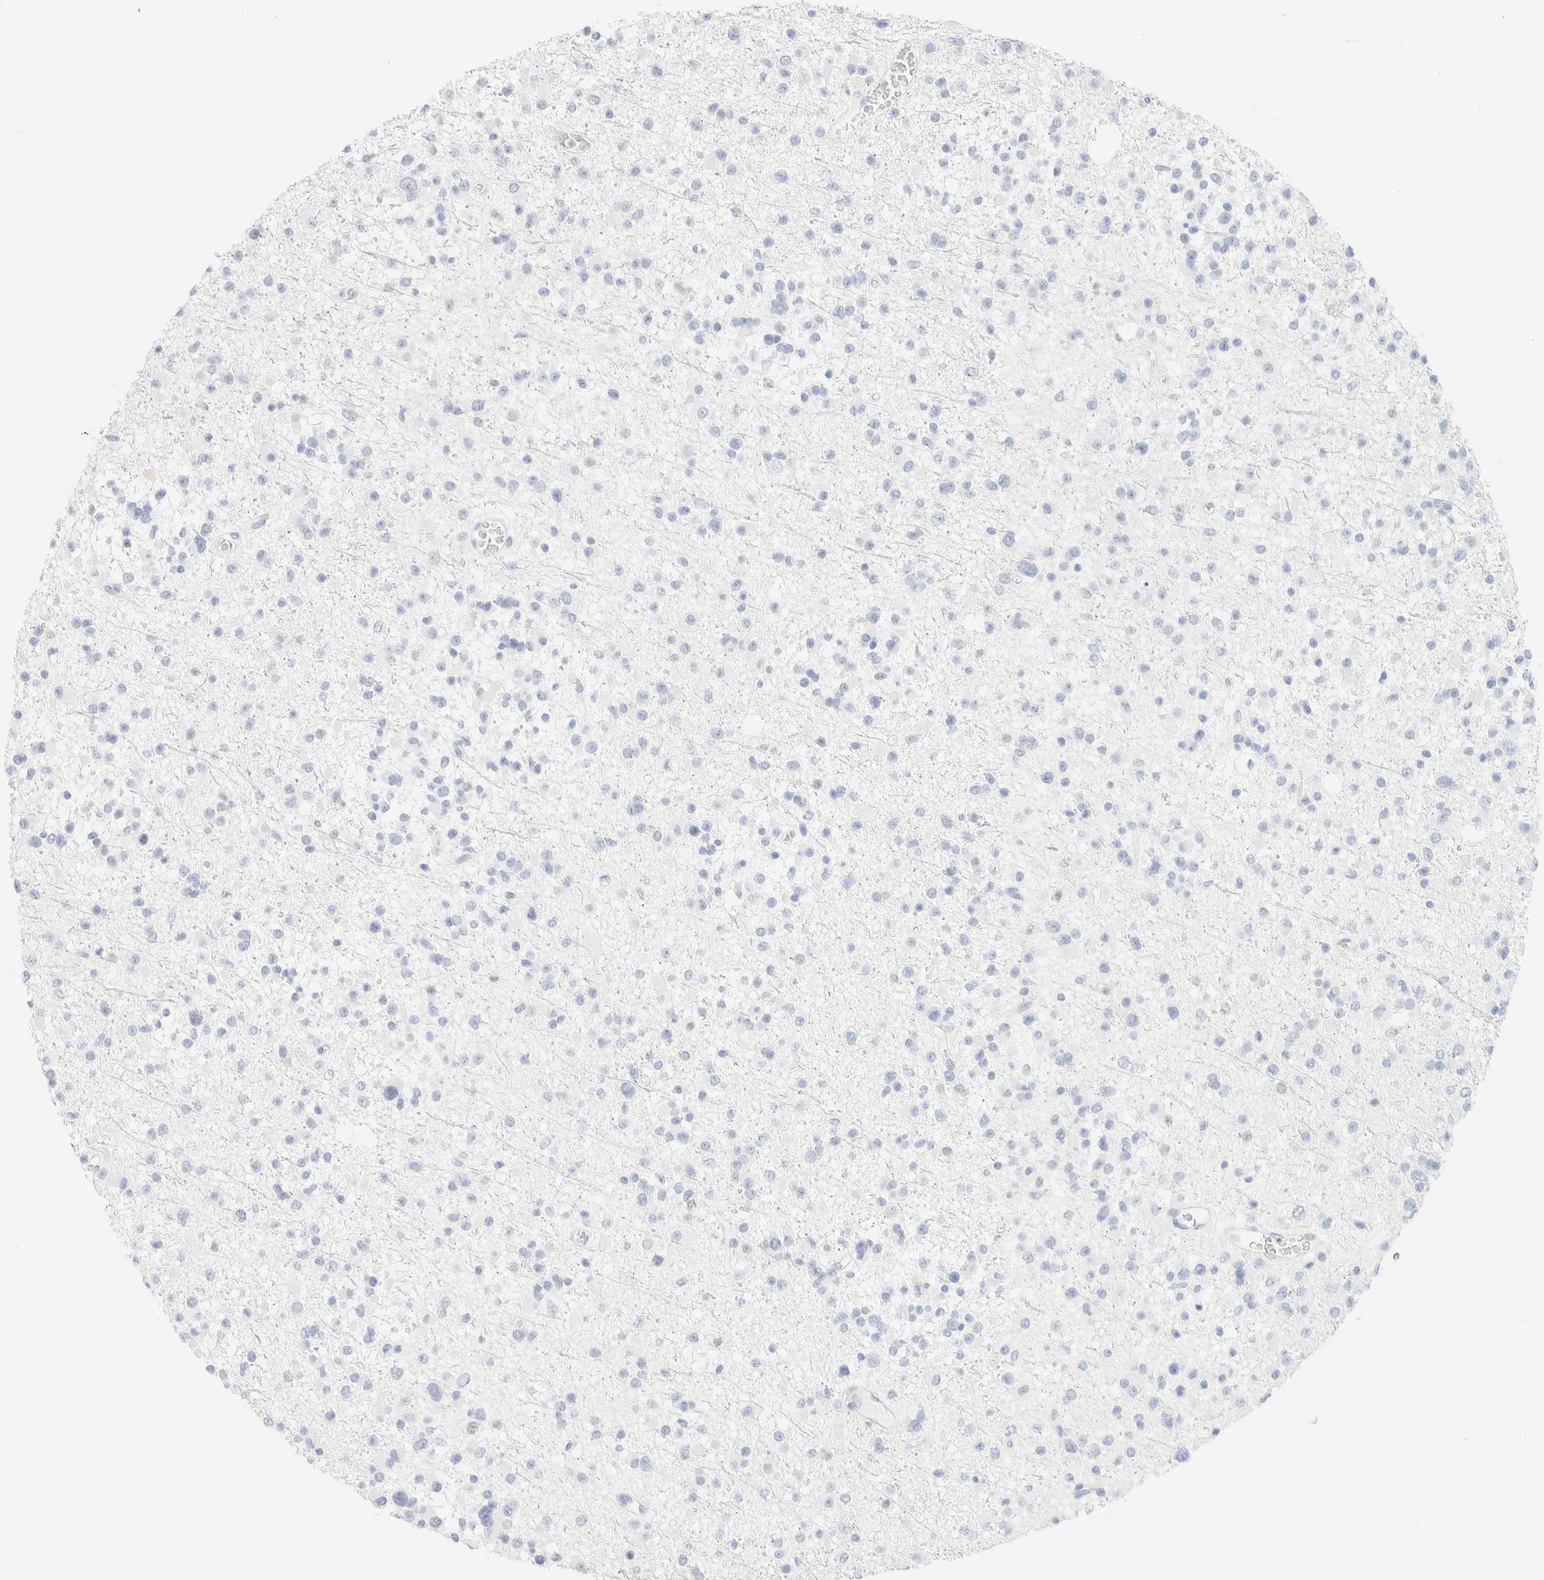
{"staining": {"intensity": "negative", "quantity": "none", "location": "none"}, "tissue": "glioma", "cell_type": "Tumor cells", "image_type": "cancer", "snomed": [{"axis": "morphology", "description": "Glioma, malignant, Low grade"}, {"axis": "topography", "description": "Brain"}], "caption": "Tumor cells show no significant protein staining in glioma.", "gene": "IKZF3", "patient": {"sex": "female", "age": 22}}